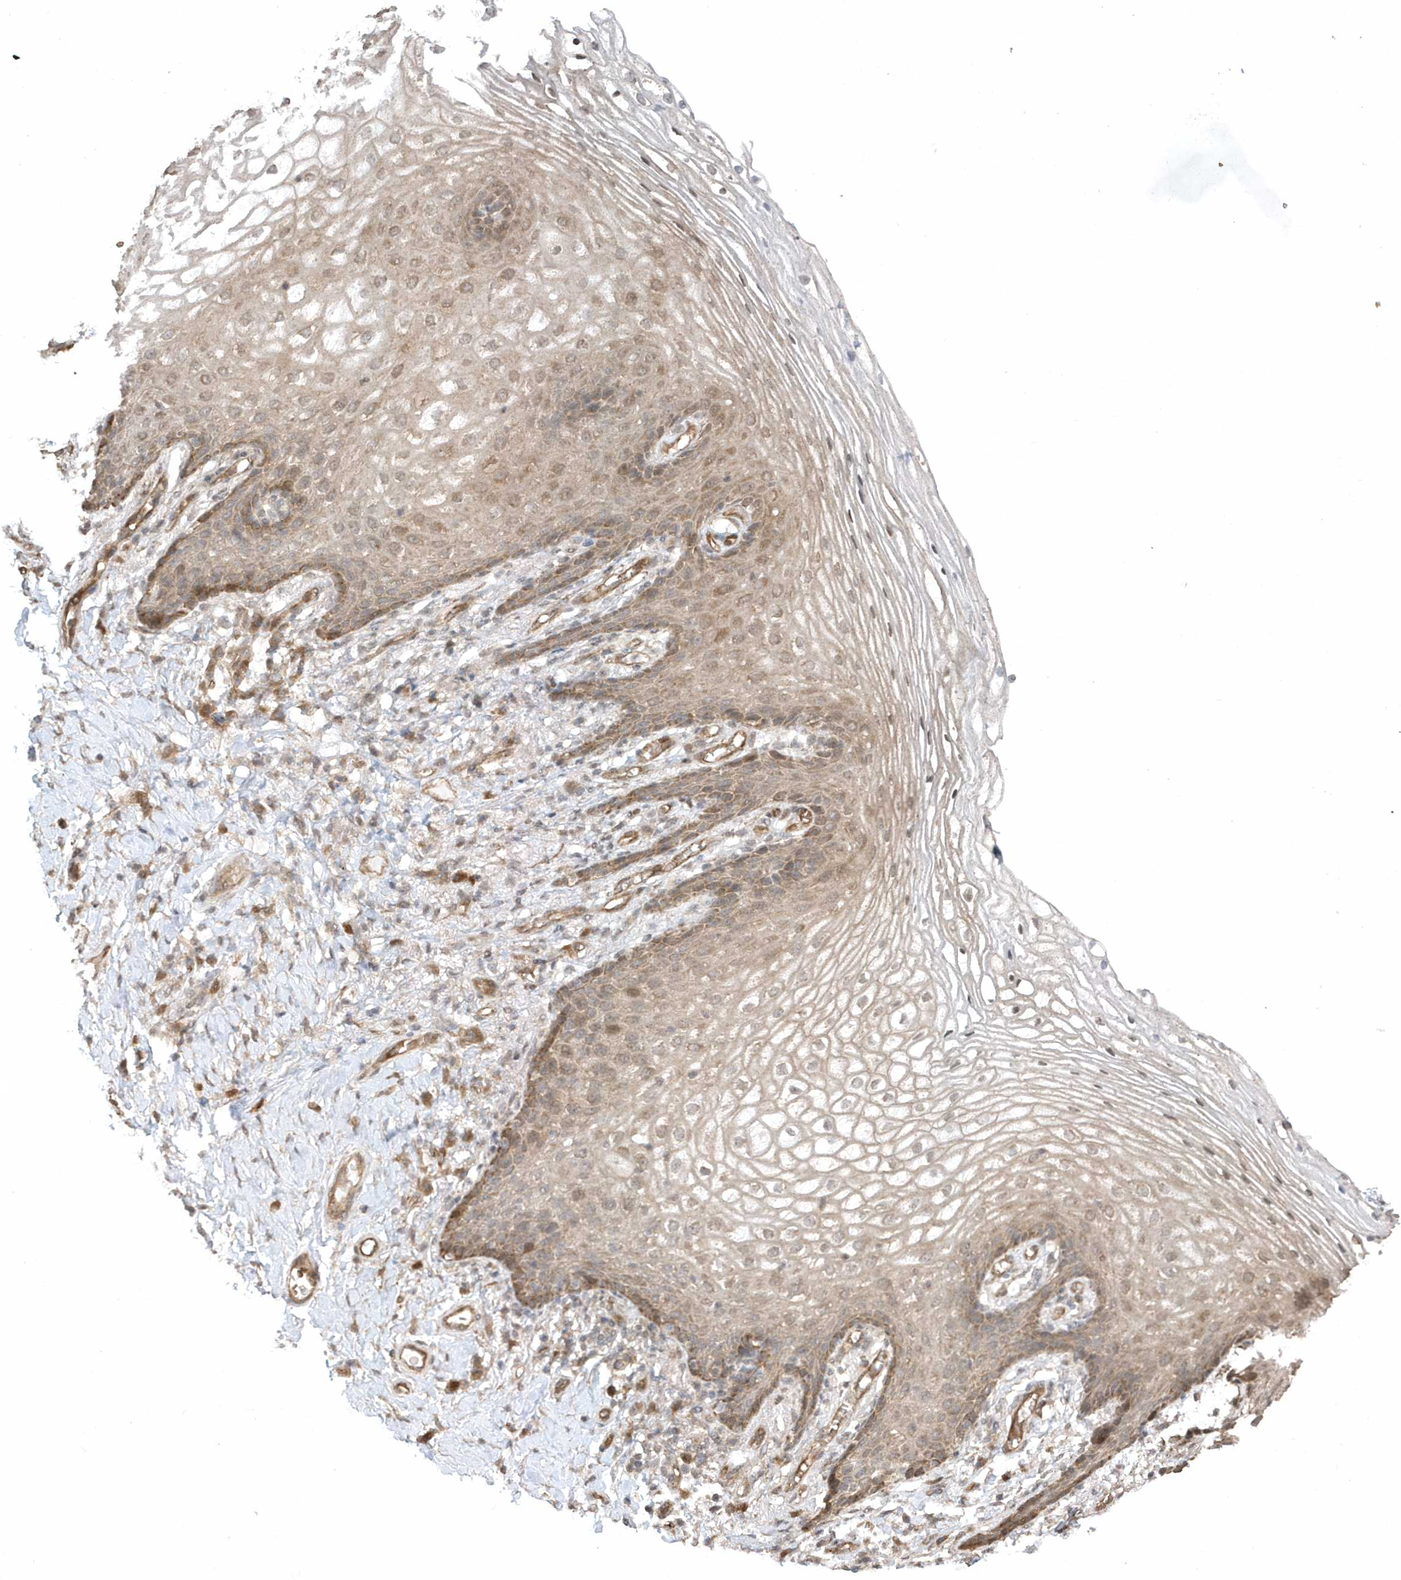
{"staining": {"intensity": "moderate", "quantity": ">75%", "location": "cytoplasmic/membranous"}, "tissue": "vagina", "cell_type": "Squamous epithelial cells", "image_type": "normal", "snomed": [{"axis": "morphology", "description": "Normal tissue, NOS"}, {"axis": "topography", "description": "Vagina"}], "caption": "Benign vagina was stained to show a protein in brown. There is medium levels of moderate cytoplasmic/membranous staining in approximately >75% of squamous epithelial cells. (DAB (3,3'-diaminobenzidine) IHC with brightfield microscopy, high magnification).", "gene": "HERPUD1", "patient": {"sex": "female", "age": 60}}